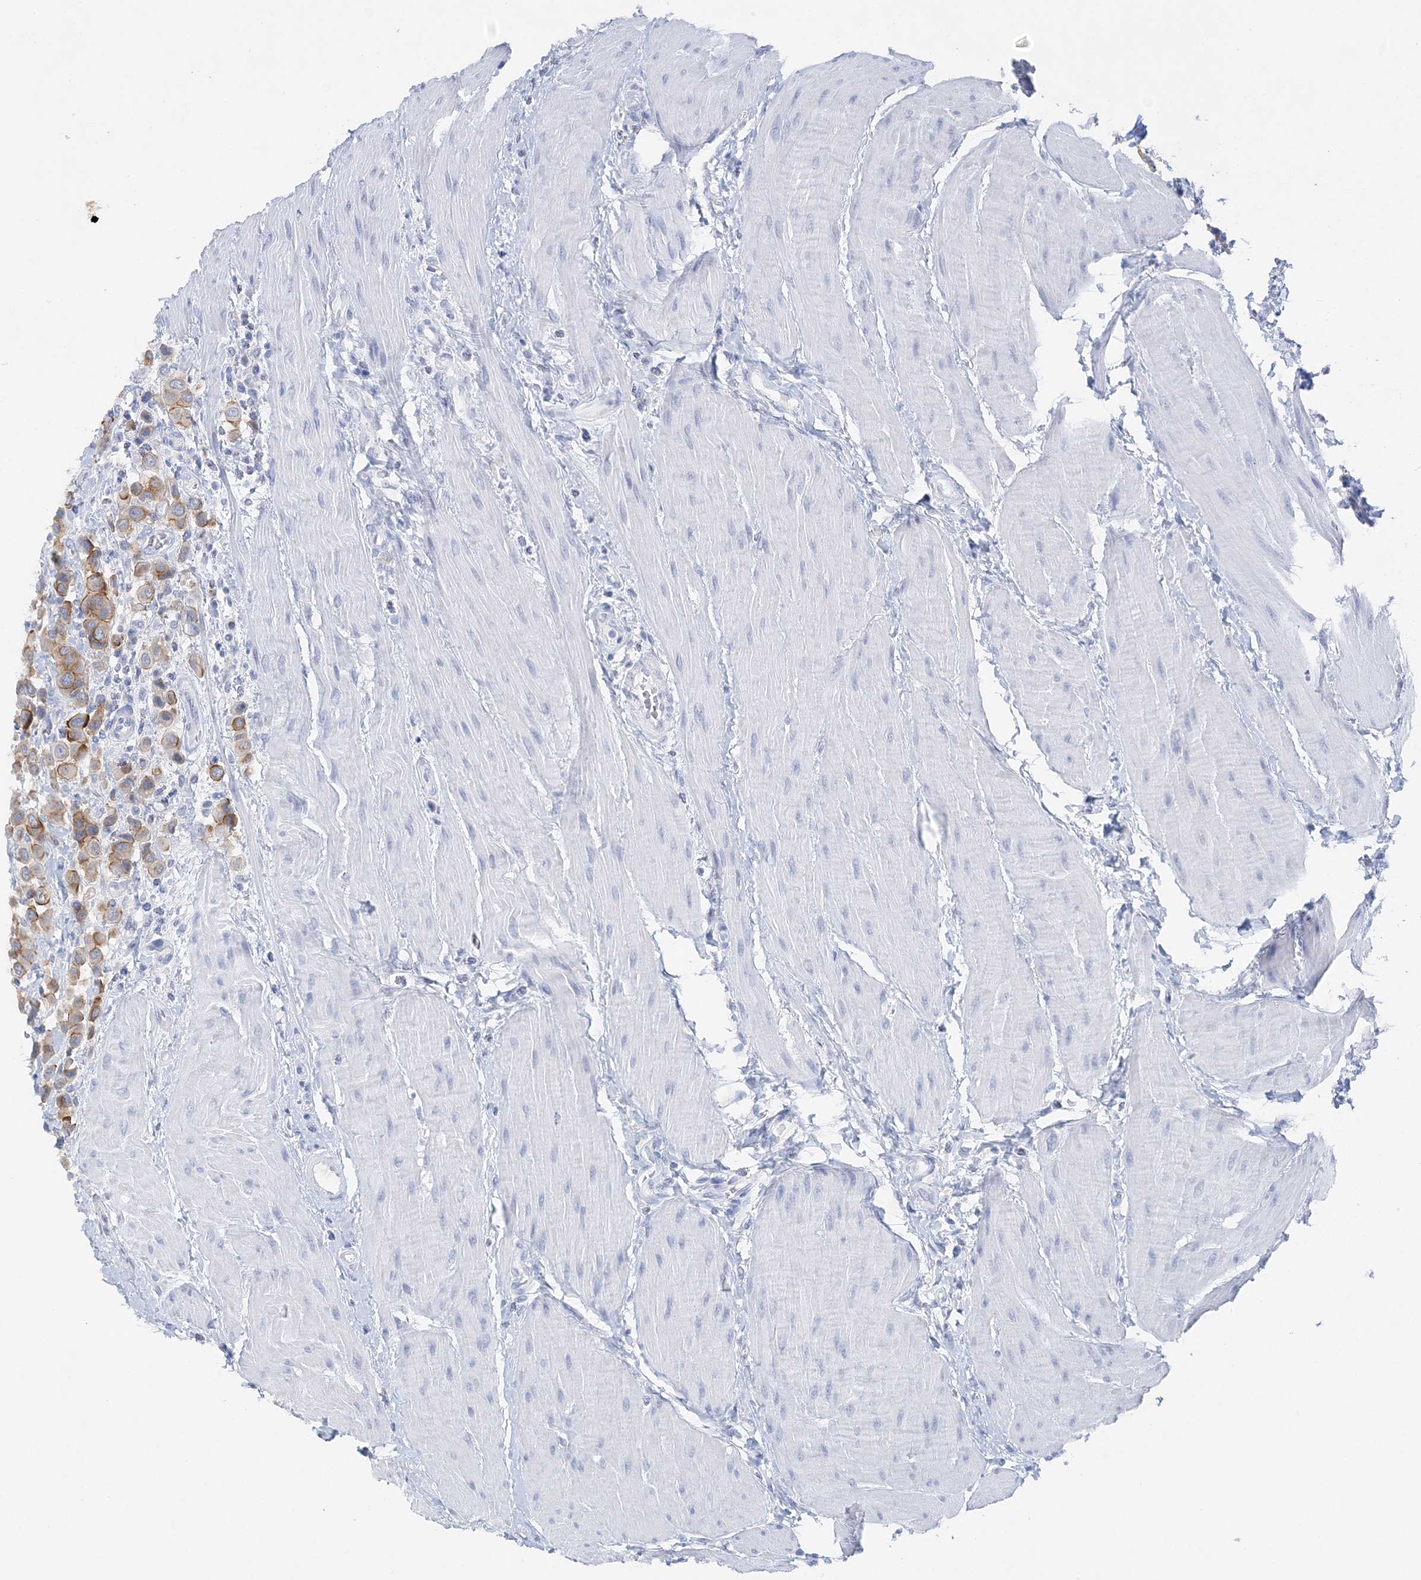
{"staining": {"intensity": "moderate", "quantity": ">75%", "location": "cytoplasmic/membranous"}, "tissue": "urothelial cancer", "cell_type": "Tumor cells", "image_type": "cancer", "snomed": [{"axis": "morphology", "description": "Urothelial carcinoma, High grade"}, {"axis": "topography", "description": "Urinary bladder"}], "caption": "IHC of high-grade urothelial carcinoma exhibits medium levels of moderate cytoplasmic/membranous staining in approximately >75% of tumor cells.", "gene": "SLC5A6", "patient": {"sex": "male", "age": 50}}